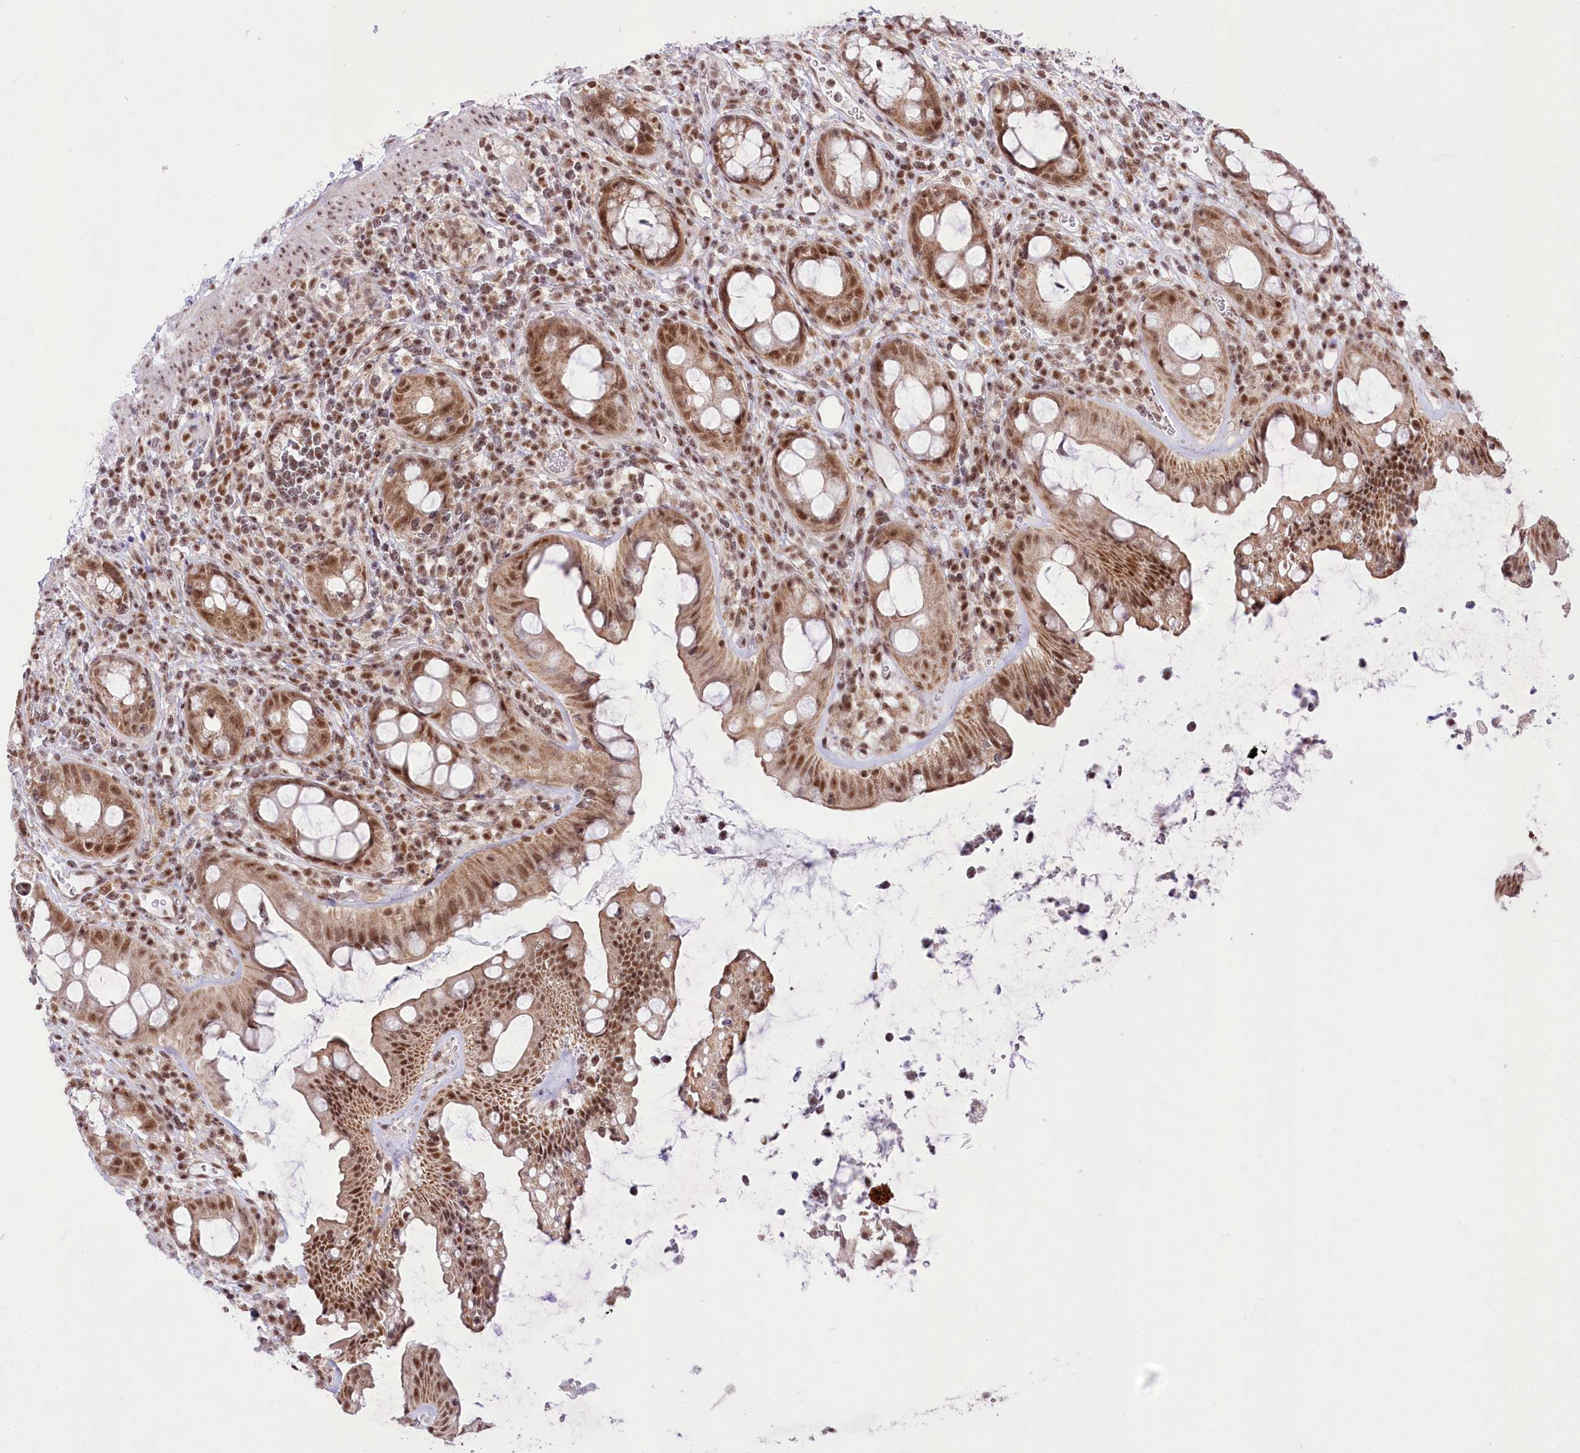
{"staining": {"intensity": "strong", "quantity": ">75%", "location": "cytoplasmic/membranous,nuclear"}, "tissue": "rectum", "cell_type": "Glandular cells", "image_type": "normal", "snomed": [{"axis": "morphology", "description": "Normal tissue, NOS"}, {"axis": "topography", "description": "Rectum"}], "caption": "Immunohistochemistry (IHC) staining of unremarkable rectum, which demonstrates high levels of strong cytoplasmic/membranous,nuclear staining in about >75% of glandular cells indicating strong cytoplasmic/membranous,nuclear protein staining. The staining was performed using DAB (brown) for protein detection and nuclei were counterstained in hematoxylin (blue).", "gene": "ZMAT2", "patient": {"sex": "female", "age": 57}}